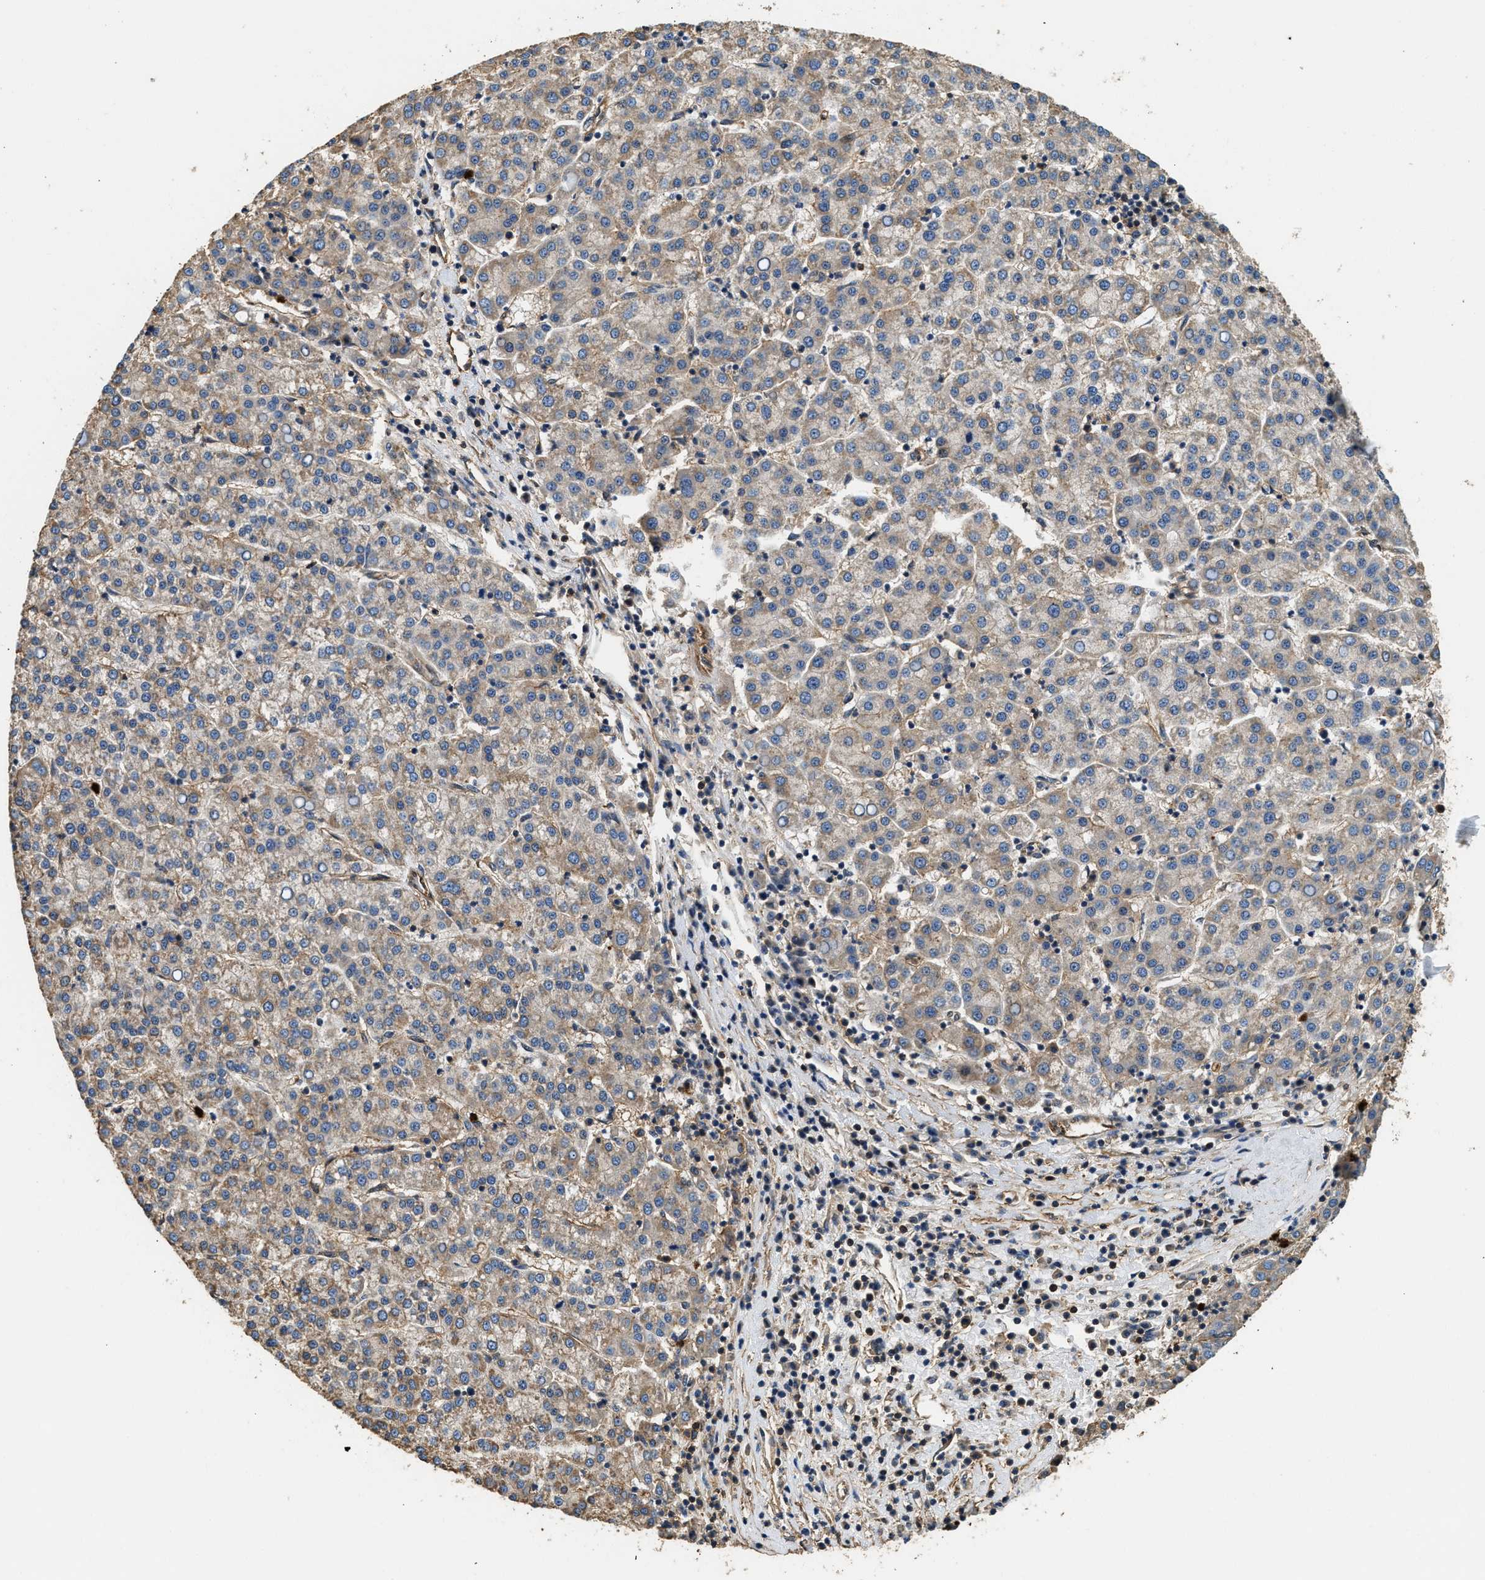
{"staining": {"intensity": "weak", "quantity": ">75%", "location": "cytoplasmic/membranous"}, "tissue": "liver cancer", "cell_type": "Tumor cells", "image_type": "cancer", "snomed": [{"axis": "morphology", "description": "Carcinoma, Hepatocellular, NOS"}, {"axis": "topography", "description": "Liver"}], "caption": "Immunohistochemical staining of hepatocellular carcinoma (liver) exhibits weak cytoplasmic/membranous protein expression in about >75% of tumor cells. (Brightfield microscopy of DAB IHC at high magnification).", "gene": "ANXA3", "patient": {"sex": "female", "age": 58}}